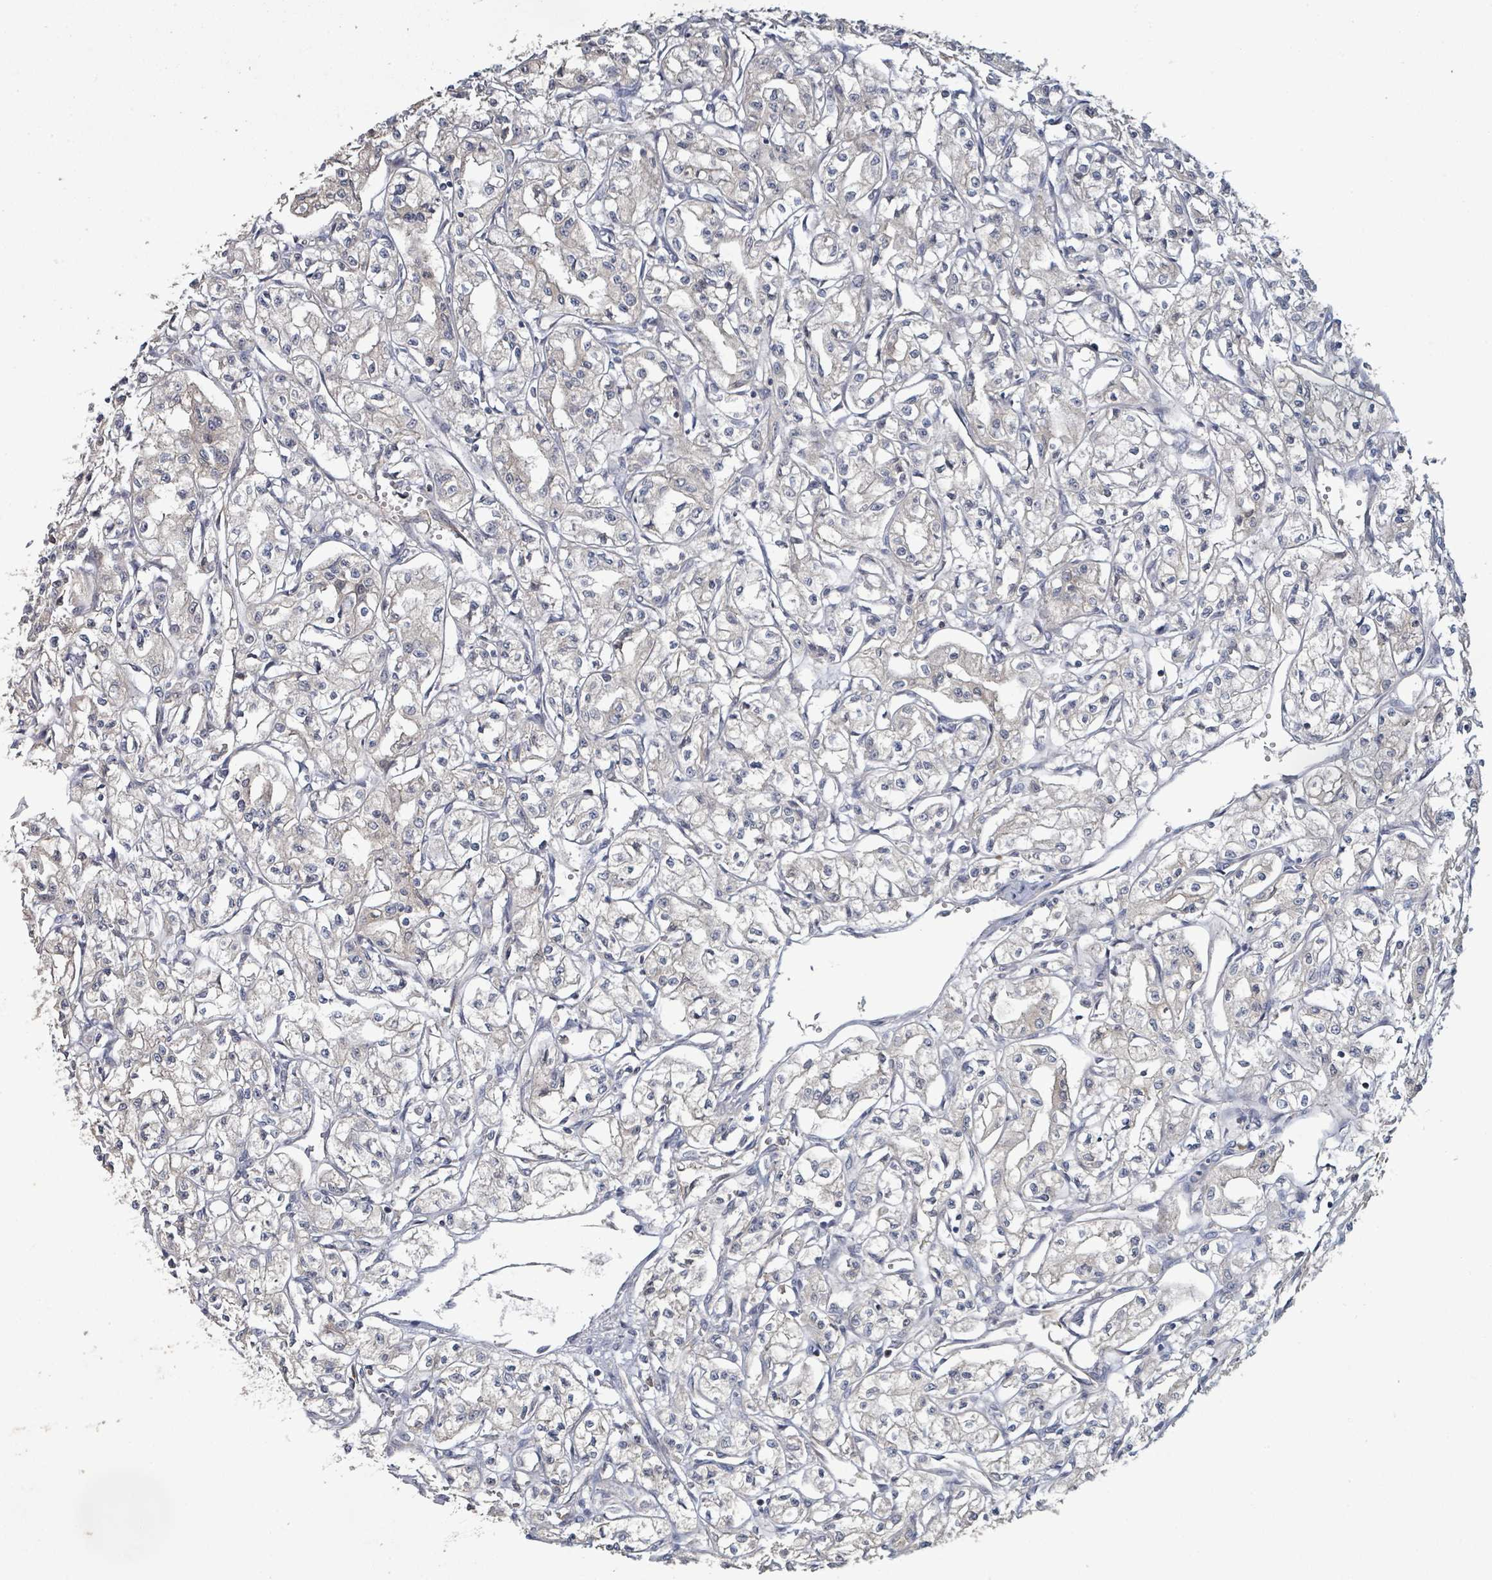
{"staining": {"intensity": "negative", "quantity": "none", "location": "none"}, "tissue": "renal cancer", "cell_type": "Tumor cells", "image_type": "cancer", "snomed": [{"axis": "morphology", "description": "Adenocarcinoma, NOS"}, {"axis": "topography", "description": "Kidney"}], "caption": "Immunohistochemistry histopathology image of human adenocarcinoma (renal) stained for a protein (brown), which demonstrates no expression in tumor cells. (DAB (3,3'-diaminobenzidine) IHC with hematoxylin counter stain).", "gene": "KCNS2", "patient": {"sex": "male", "age": 56}}